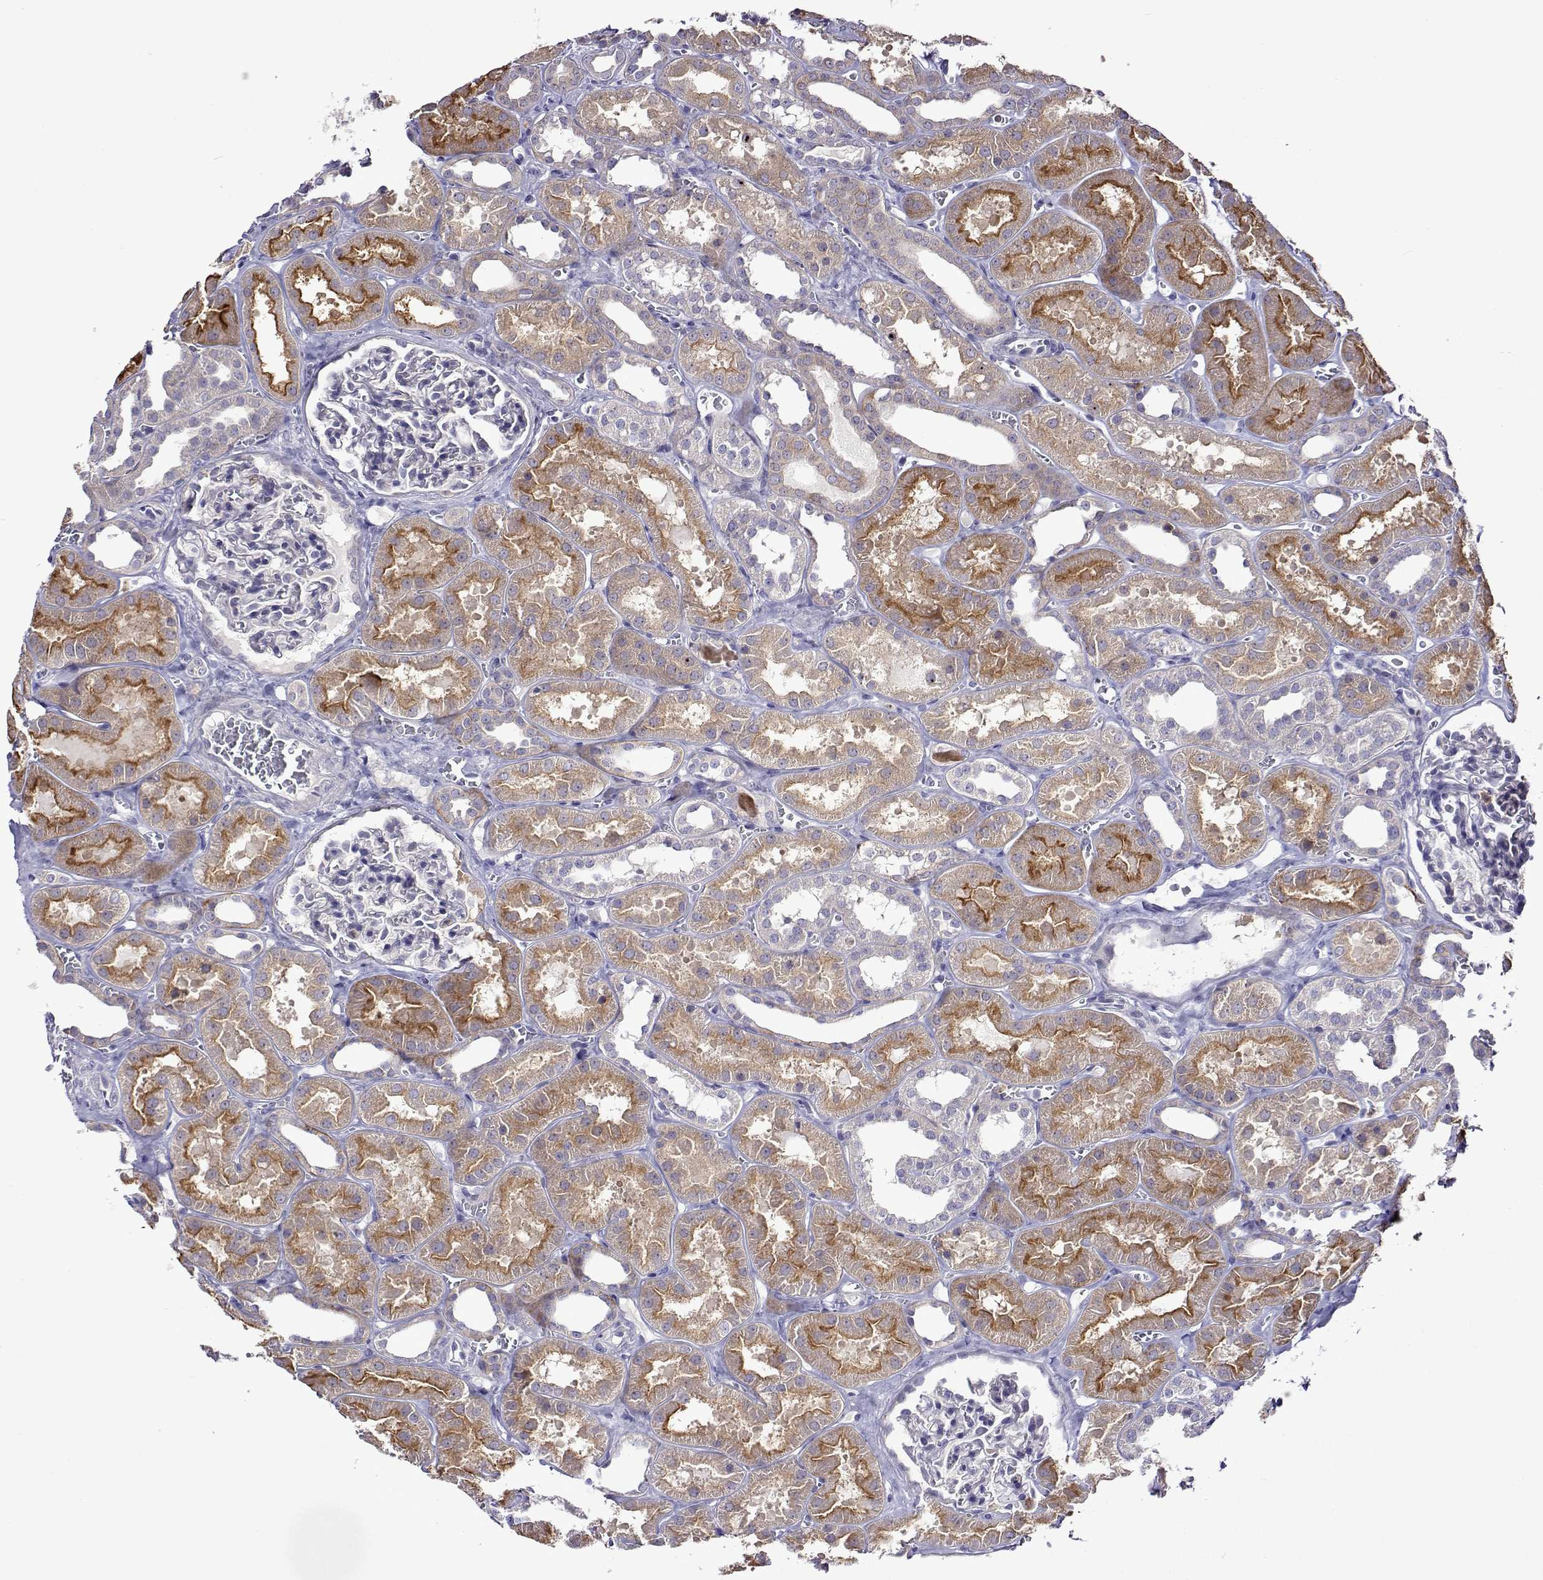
{"staining": {"intensity": "negative", "quantity": "none", "location": "none"}, "tissue": "kidney", "cell_type": "Cells in glomeruli", "image_type": "normal", "snomed": [{"axis": "morphology", "description": "Normal tissue, NOS"}, {"axis": "topography", "description": "Kidney"}], "caption": "IHC image of unremarkable kidney: kidney stained with DAB (3,3'-diaminobenzidine) reveals no significant protein positivity in cells in glomeruli. (IHC, brightfield microscopy, high magnification).", "gene": "SULT2A1", "patient": {"sex": "female", "age": 41}}